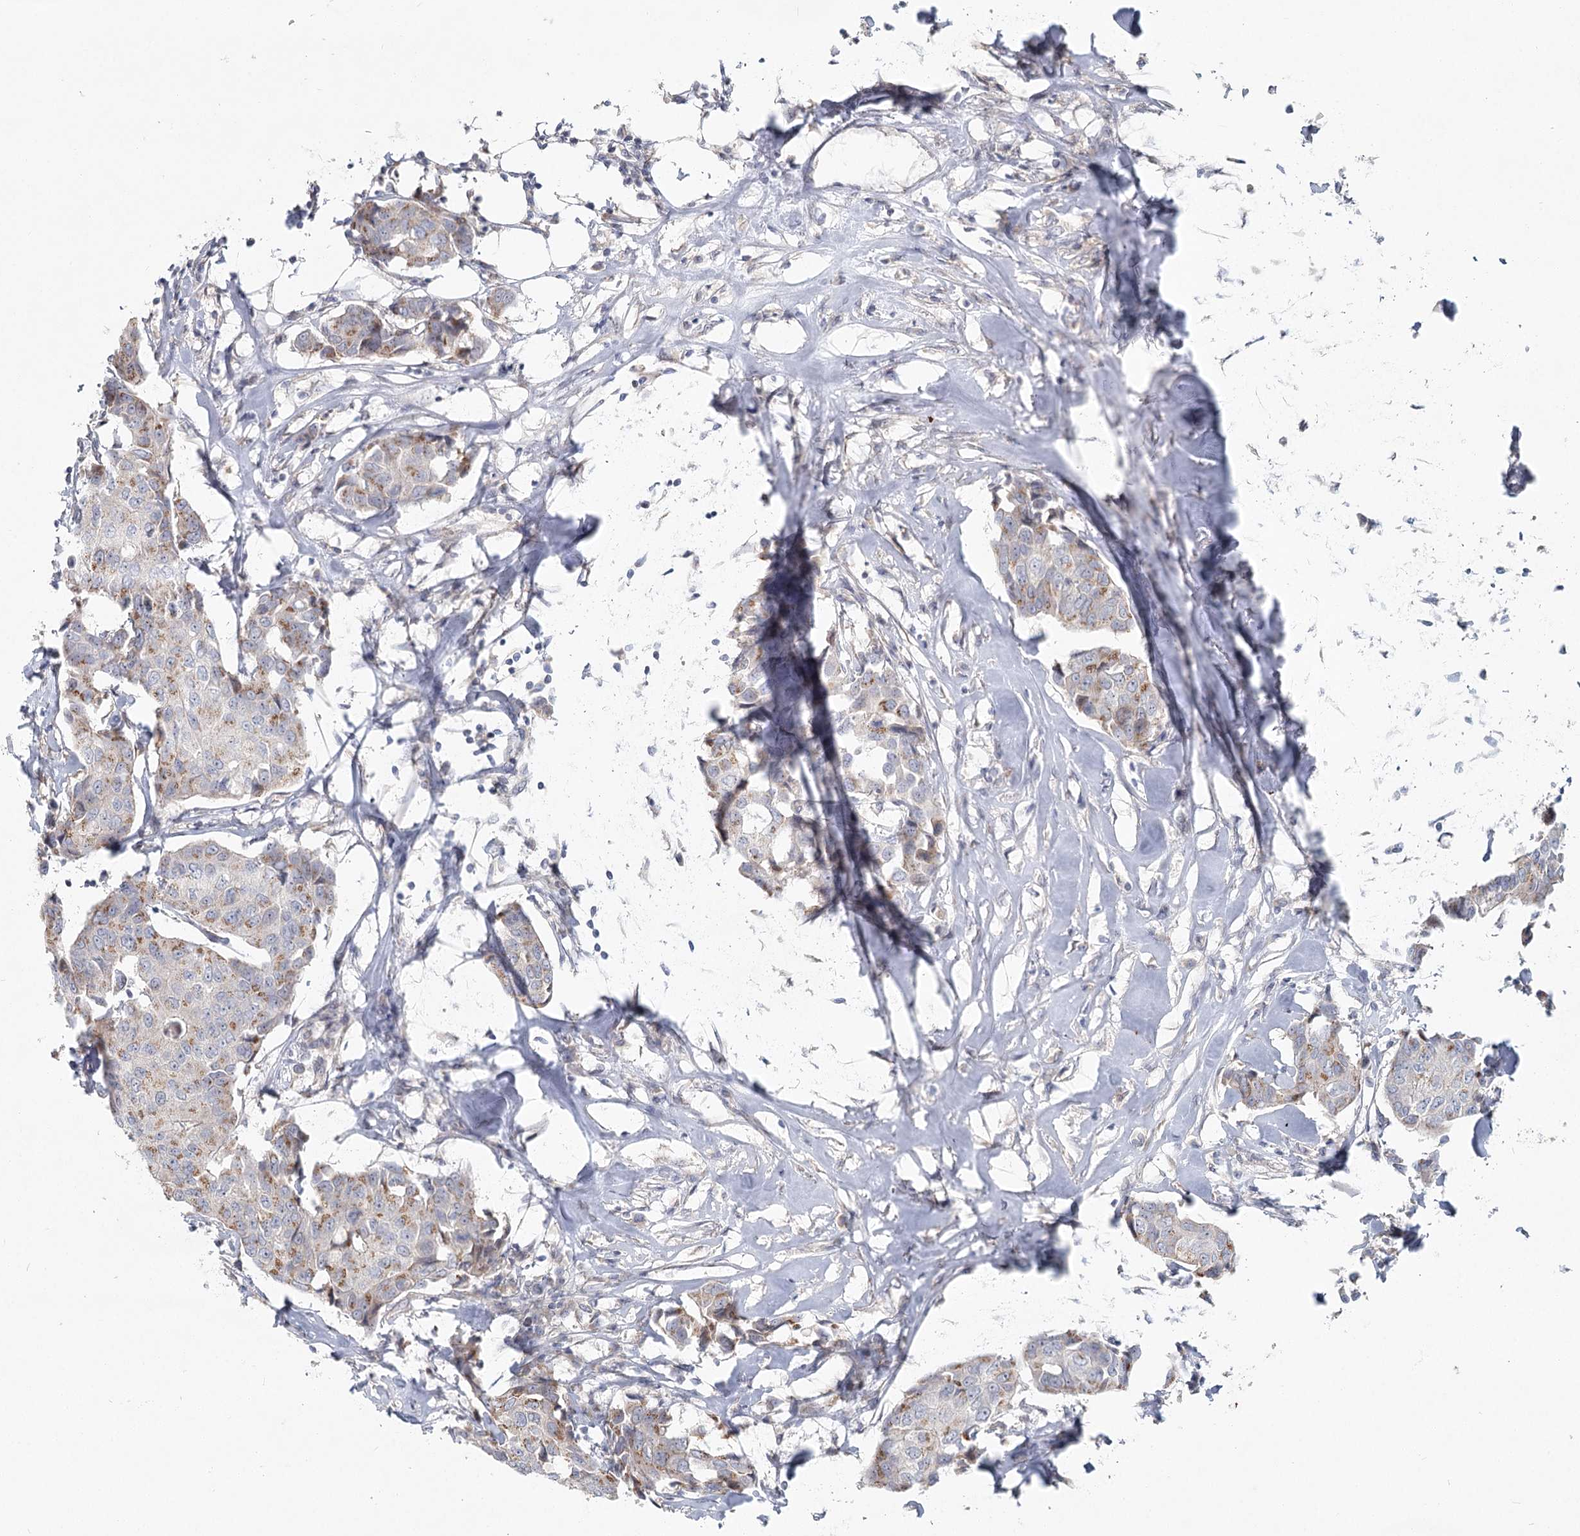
{"staining": {"intensity": "moderate", "quantity": "<25%", "location": "cytoplasmic/membranous"}, "tissue": "breast cancer", "cell_type": "Tumor cells", "image_type": "cancer", "snomed": [{"axis": "morphology", "description": "Duct carcinoma"}, {"axis": "topography", "description": "Breast"}], "caption": "Tumor cells reveal low levels of moderate cytoplasmic/membranous expression in approximately <25% of cells in breast cancer. (IHC, brightfield microscopy, high magnification).", "gene": "SPINK13", "patient": {"sex": "female", "age": 80}}